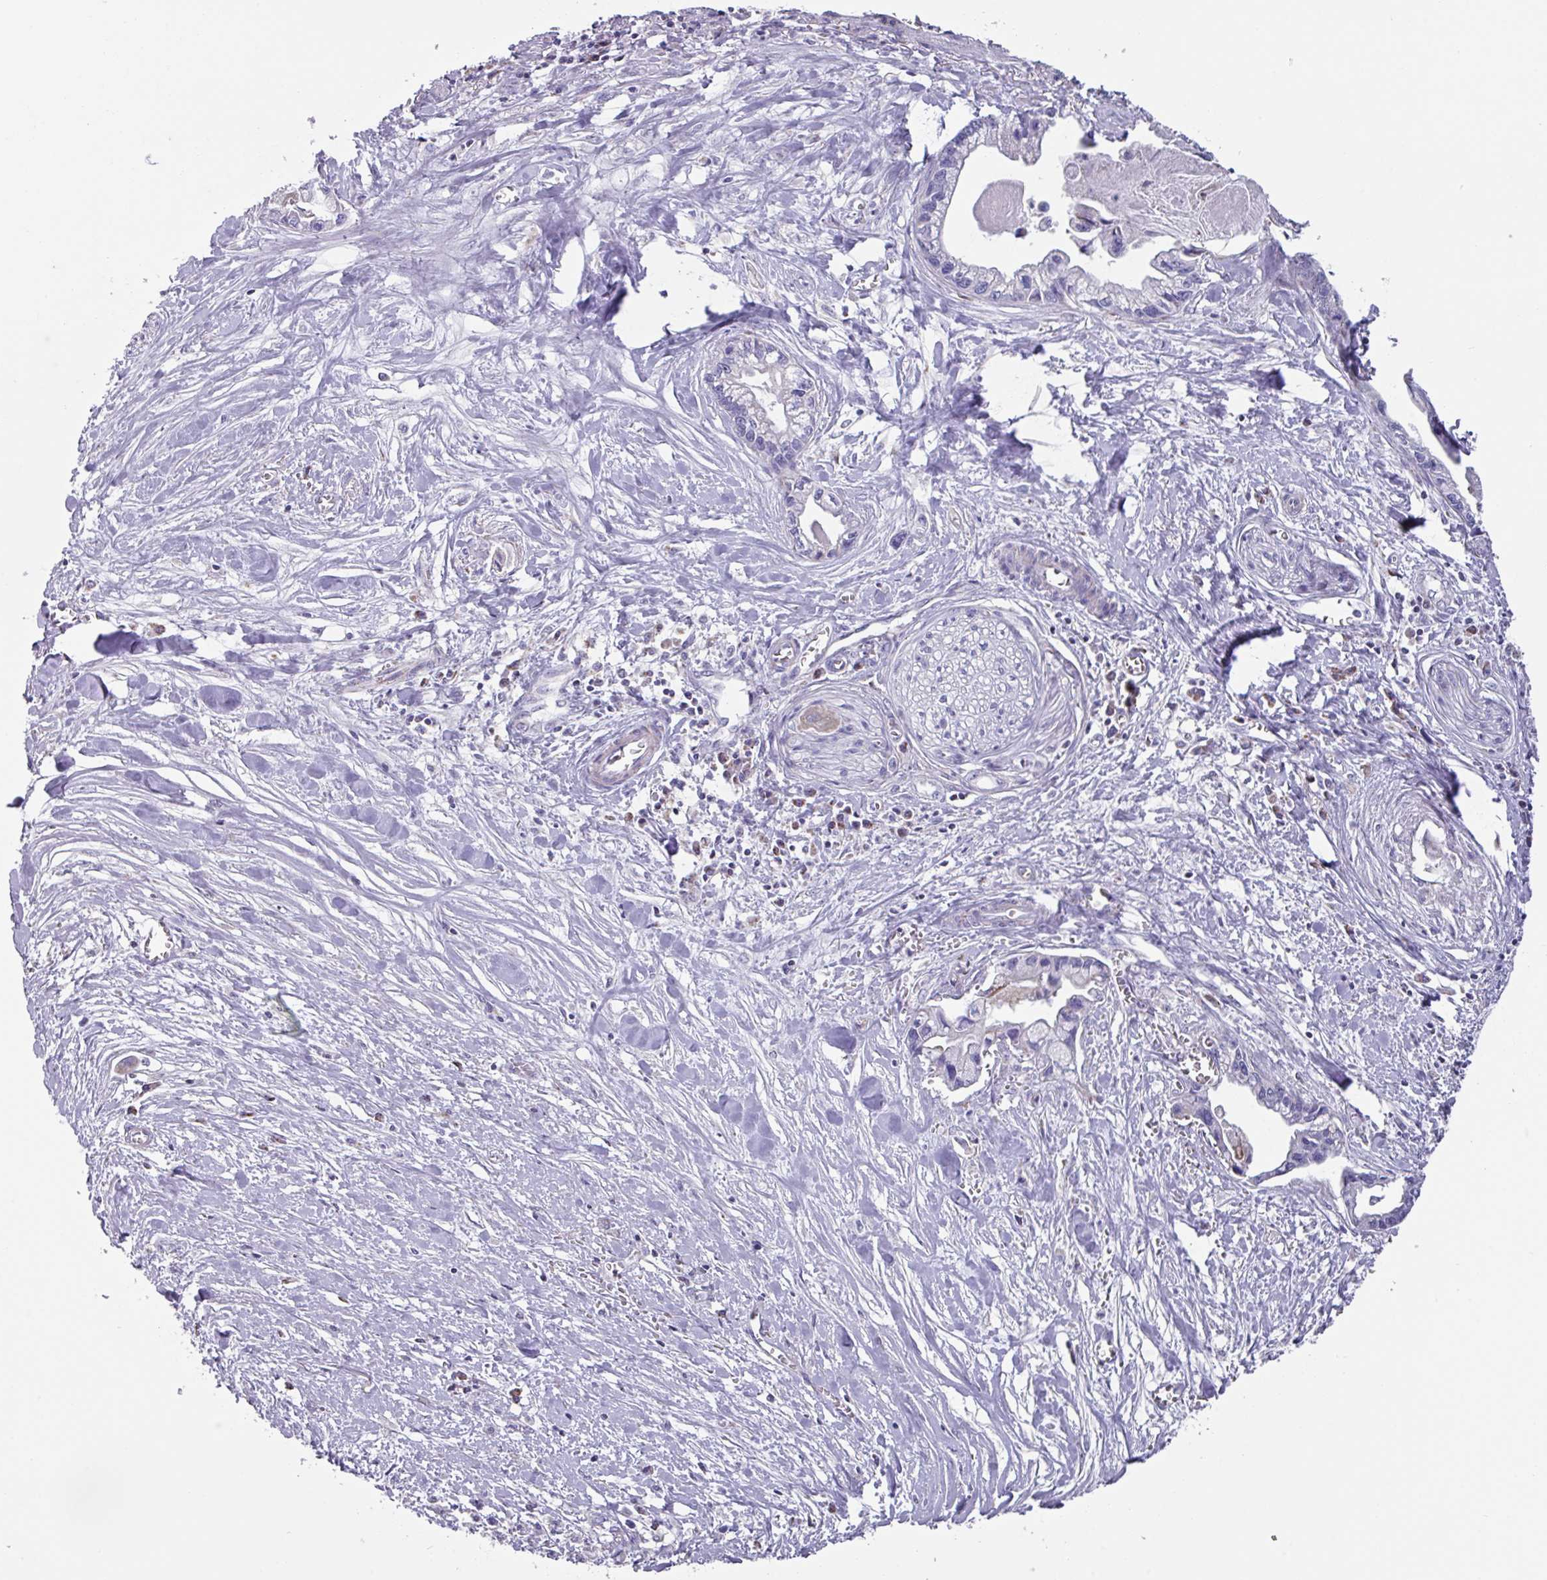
{"staining": {"intensity": "negative", "quantity": "none", "location": "none"}, "tissue": "pancreatic cancer", "cell_type": "Tumor cells", "image_type": "cancer", "snomed": [{"axis": "morphology", "description": "Adenocarcinoma, NOS"}, {"axis": "topography", "description": "Pancreas"}], "caption": "The IHC histopathology image has no significant positivity in tumor cells of pancreatic cancer tissue.", "gene": "MT-ND4", "patient": {"sex": "male", "age": 61}}